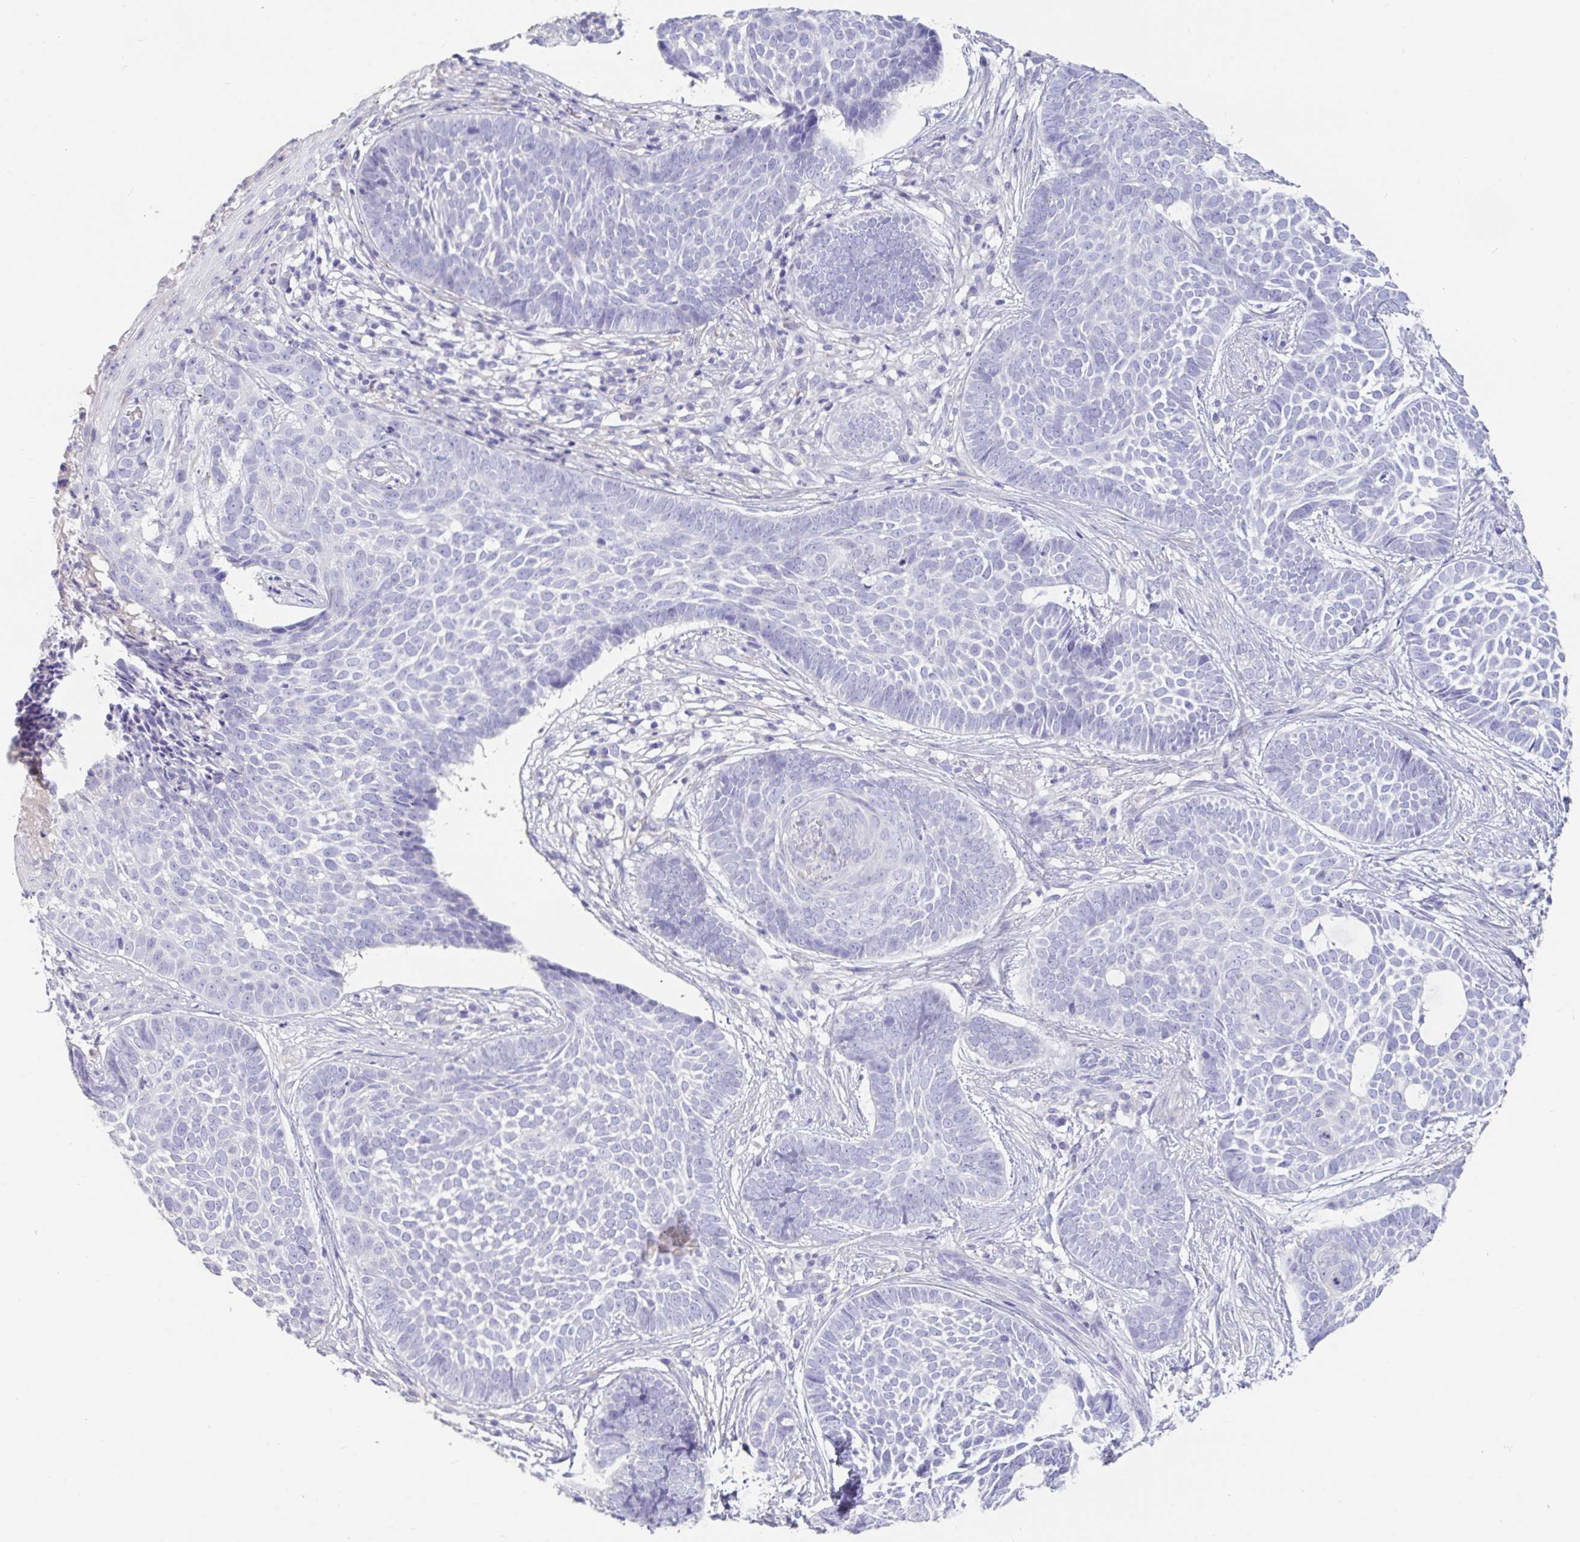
{"staining": {"intensity": "negative", "quantity": "none", "location": "none"}, "tissue": "skin cancer", "cell_type": "Tumor cells", "image_type": "cancer", "snomed": [{"axis": "morphology", "description": "Basal cell carcinoma"}, {"axis": "topography", "description": "Skin"}], "caption": "This is an immunohistochemistry (IHC) image of skin cancer. There is no staining in tumor cells.", "gene": "TNNC1", "patient": {"sex": "female", "age": 89}}